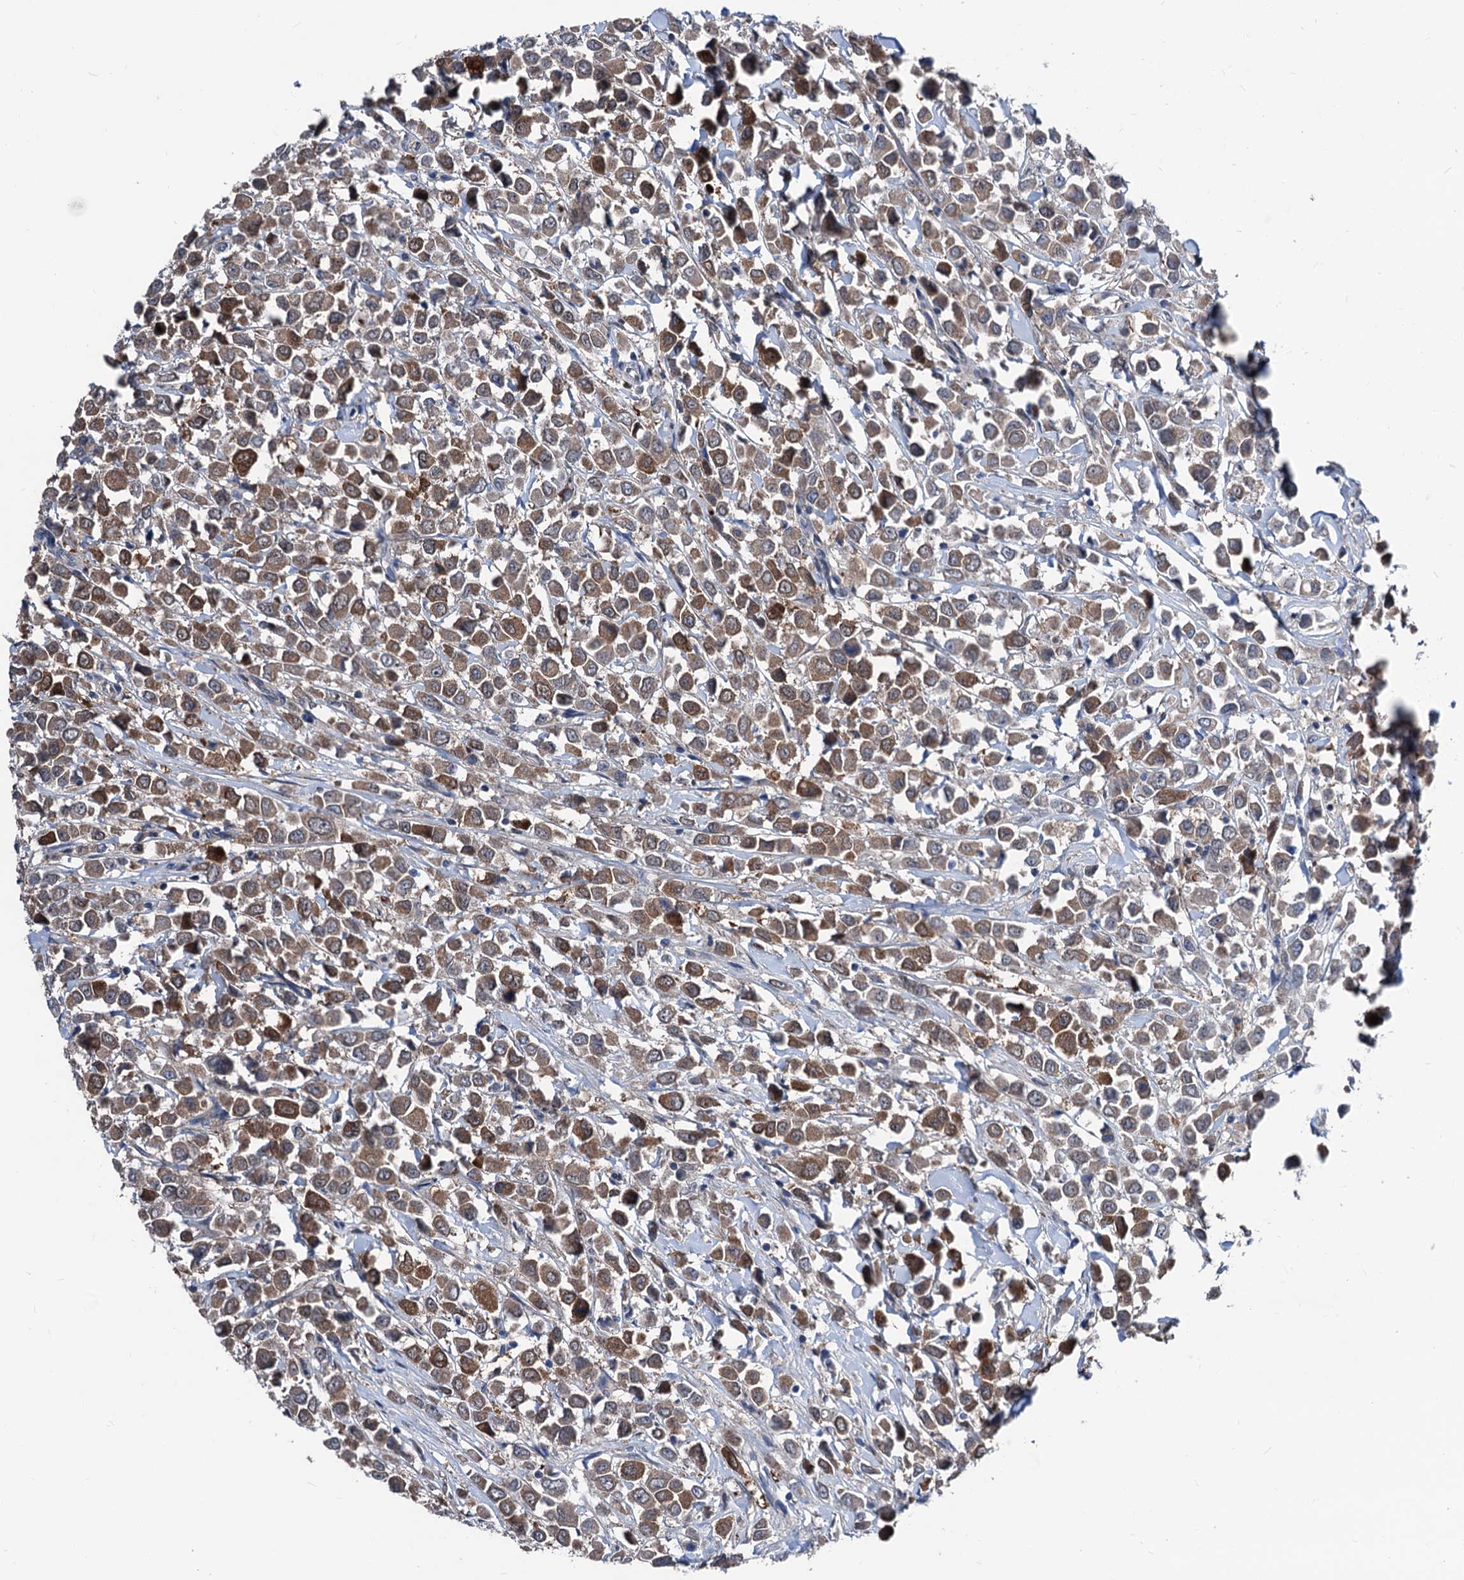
{"staining": {"intensity": "moderate", "quantity": ">75%", "location": "cytoplasmic/membranous"}, "tissue": "breast cancer", "cell_type": "Tumor cells", "image_type": "cancer", "snomed": [{"axis": "morphology", "description": "Duct carcinoma"}, {"axis": "topography", "description": "Breast"}], "caption": "This image displays immunohistochemistry (IHC) staining of invasive ductal carcinoma (breast), with medium moderate cytoplasmic/membranous expression in approximately >75% of tumor cells.", "gene": "GLO1", "patient": {"sex": "female", "age": 61}}